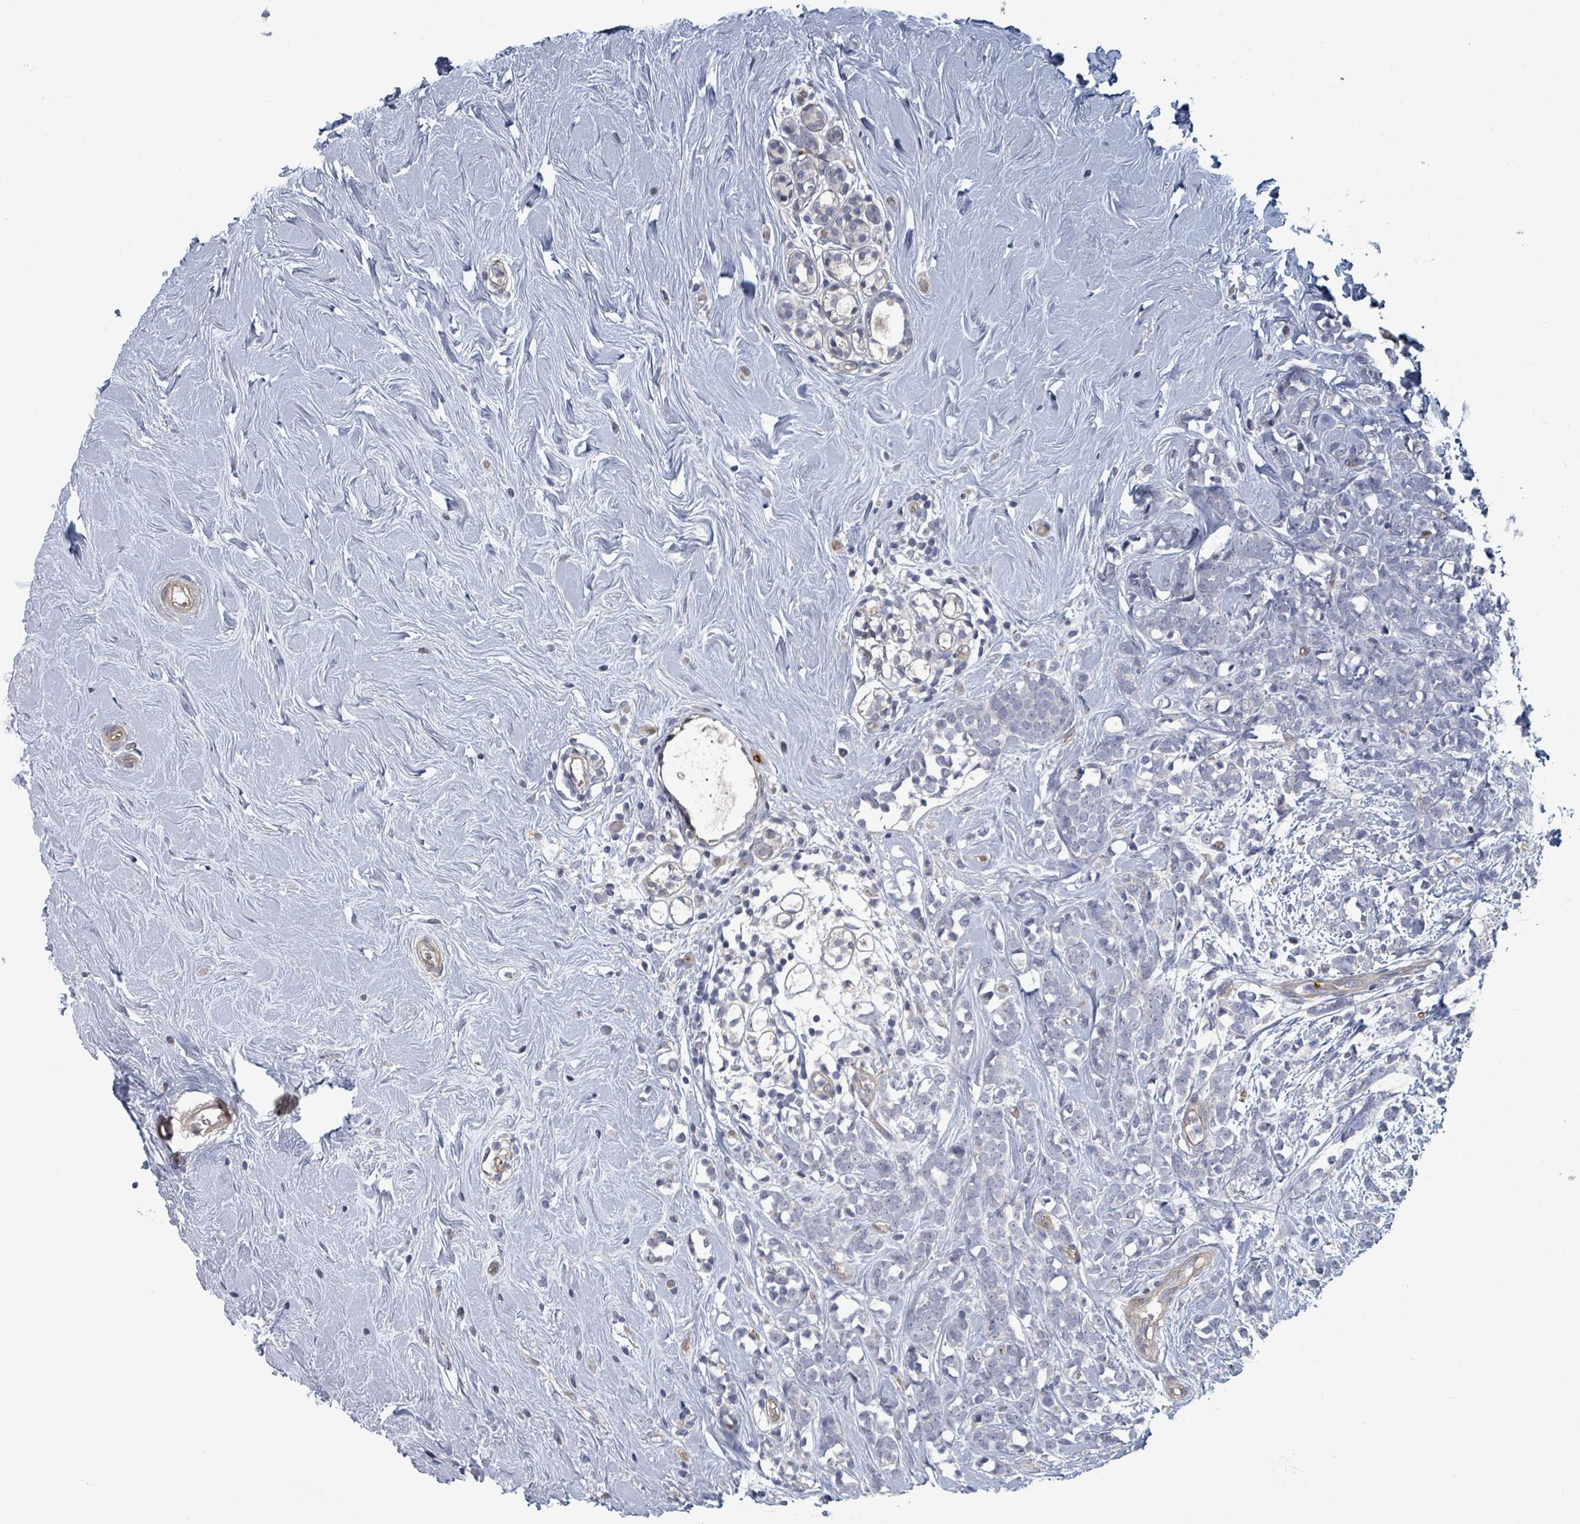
{"staining": {"intensity": "negative", "quantity": "none", "location": "none"}, "tissue": "breast cancer", "cell_type": "Tumor cells", "image_type": "cancer", "snomed": [{"axis": "morphology", "description": "Lobular carcinoma"}, {"axis": "topography", "description": "Breast"}], "caption": "The histopathology image displays no significant expression in tumor cells of breast cancer. The staining is performed using DAB (3,3'-diaminobenzidine) brown chromogen with nuclei counter-stained in using hematoxylin.", "gene": "PLAUR", "patient": {"sex": "female", "age": 58}}